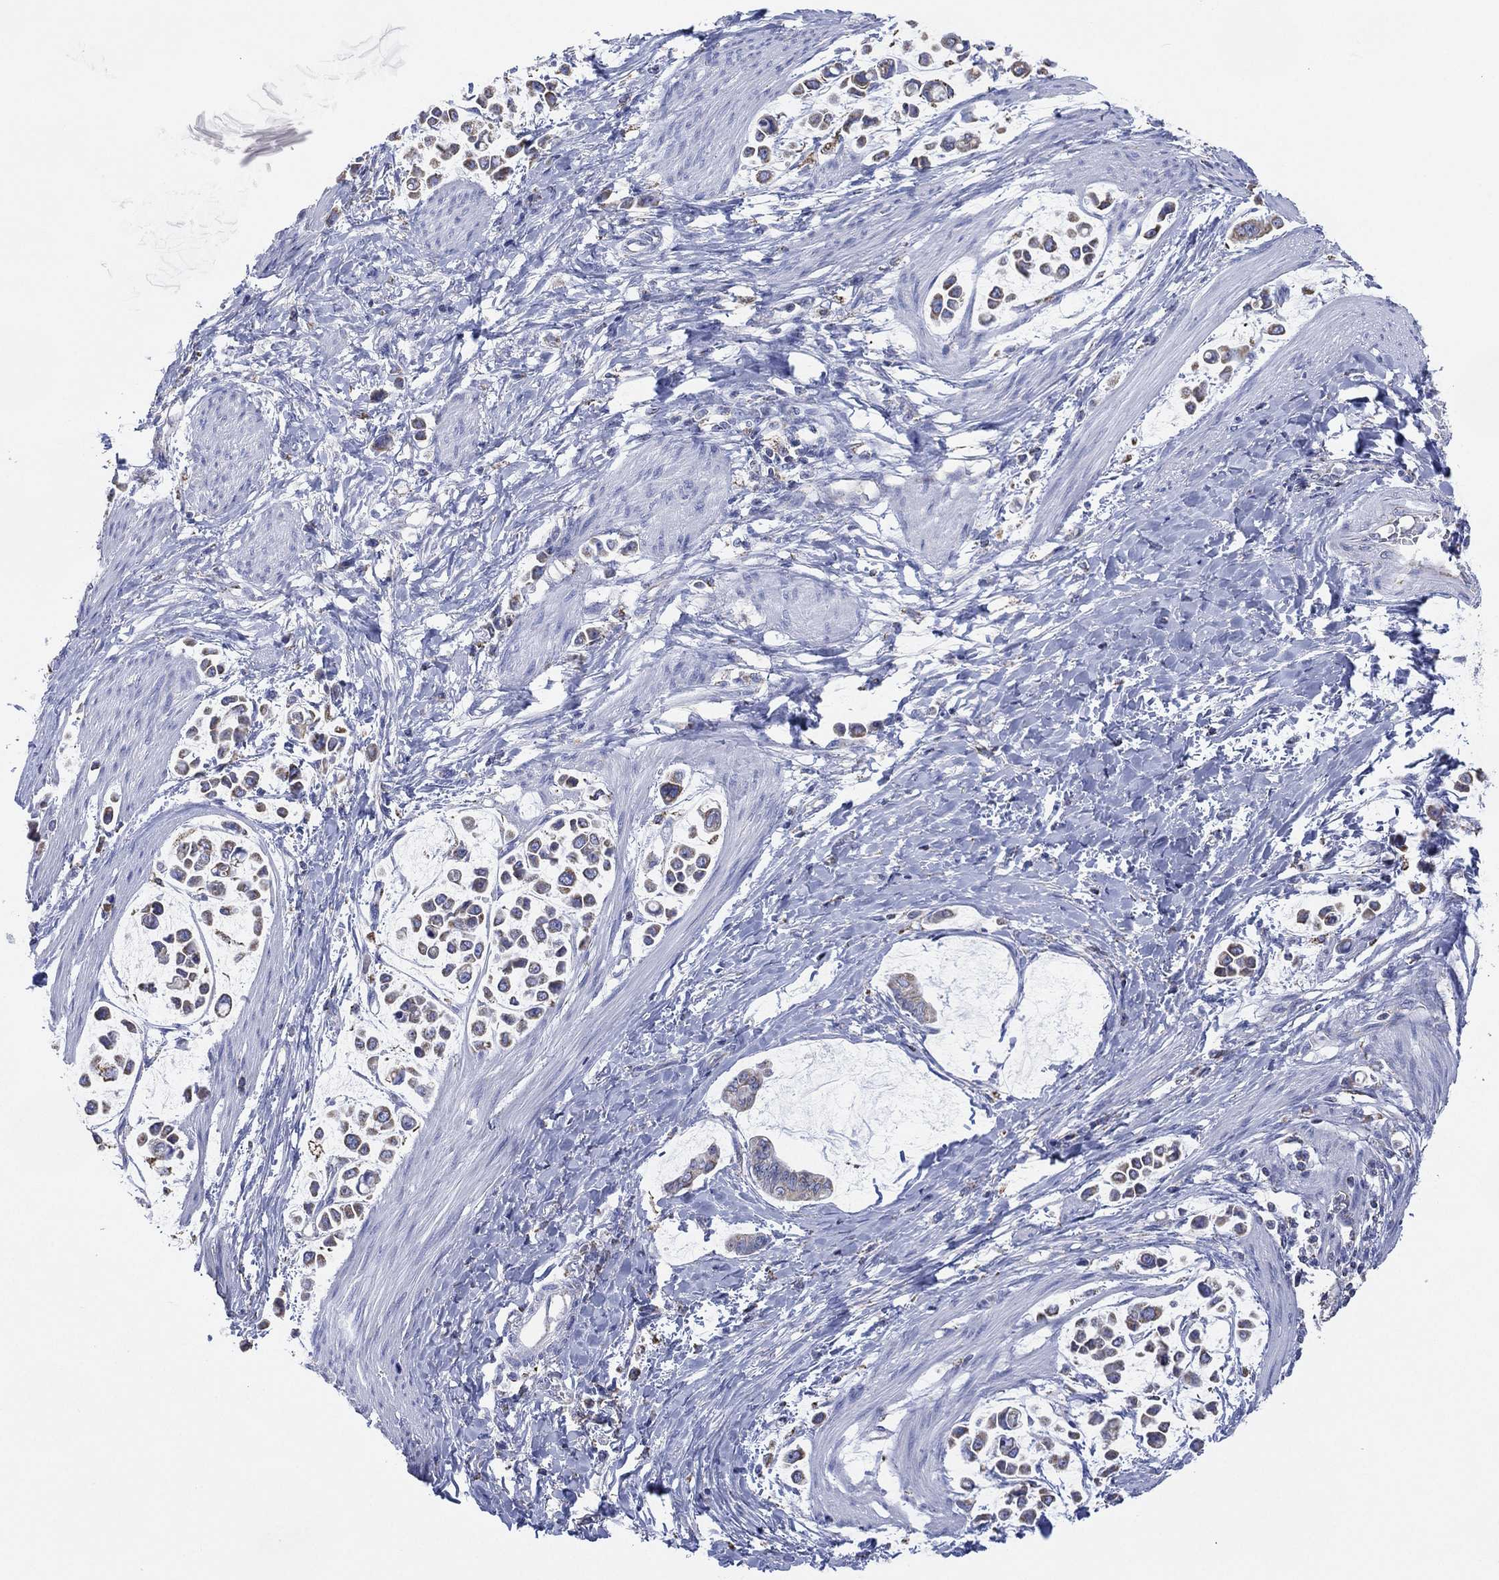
{"staining": {"intensity": "negative", "quantity": "none", "location": "none"}, "tissue": "stomach cancer", "cell_type": "Tumor cells", "image_type": "cancer", "snomed": [{"axis": "morphology", "description": "Adenocarcinoma, NOS"}, {"axis": "topography", "description": "Stomach"}], "caption": "There is no significant staining in tumor cells of adenocarcinoma (stomach). The staining was performed using DAB to visualize the protein expression in brown, while the nuclei were stained in blue with hematoxylin (Magnification: 20x).", "gene": "CFTR", "patient": {"sex": "male", "age": 82}}